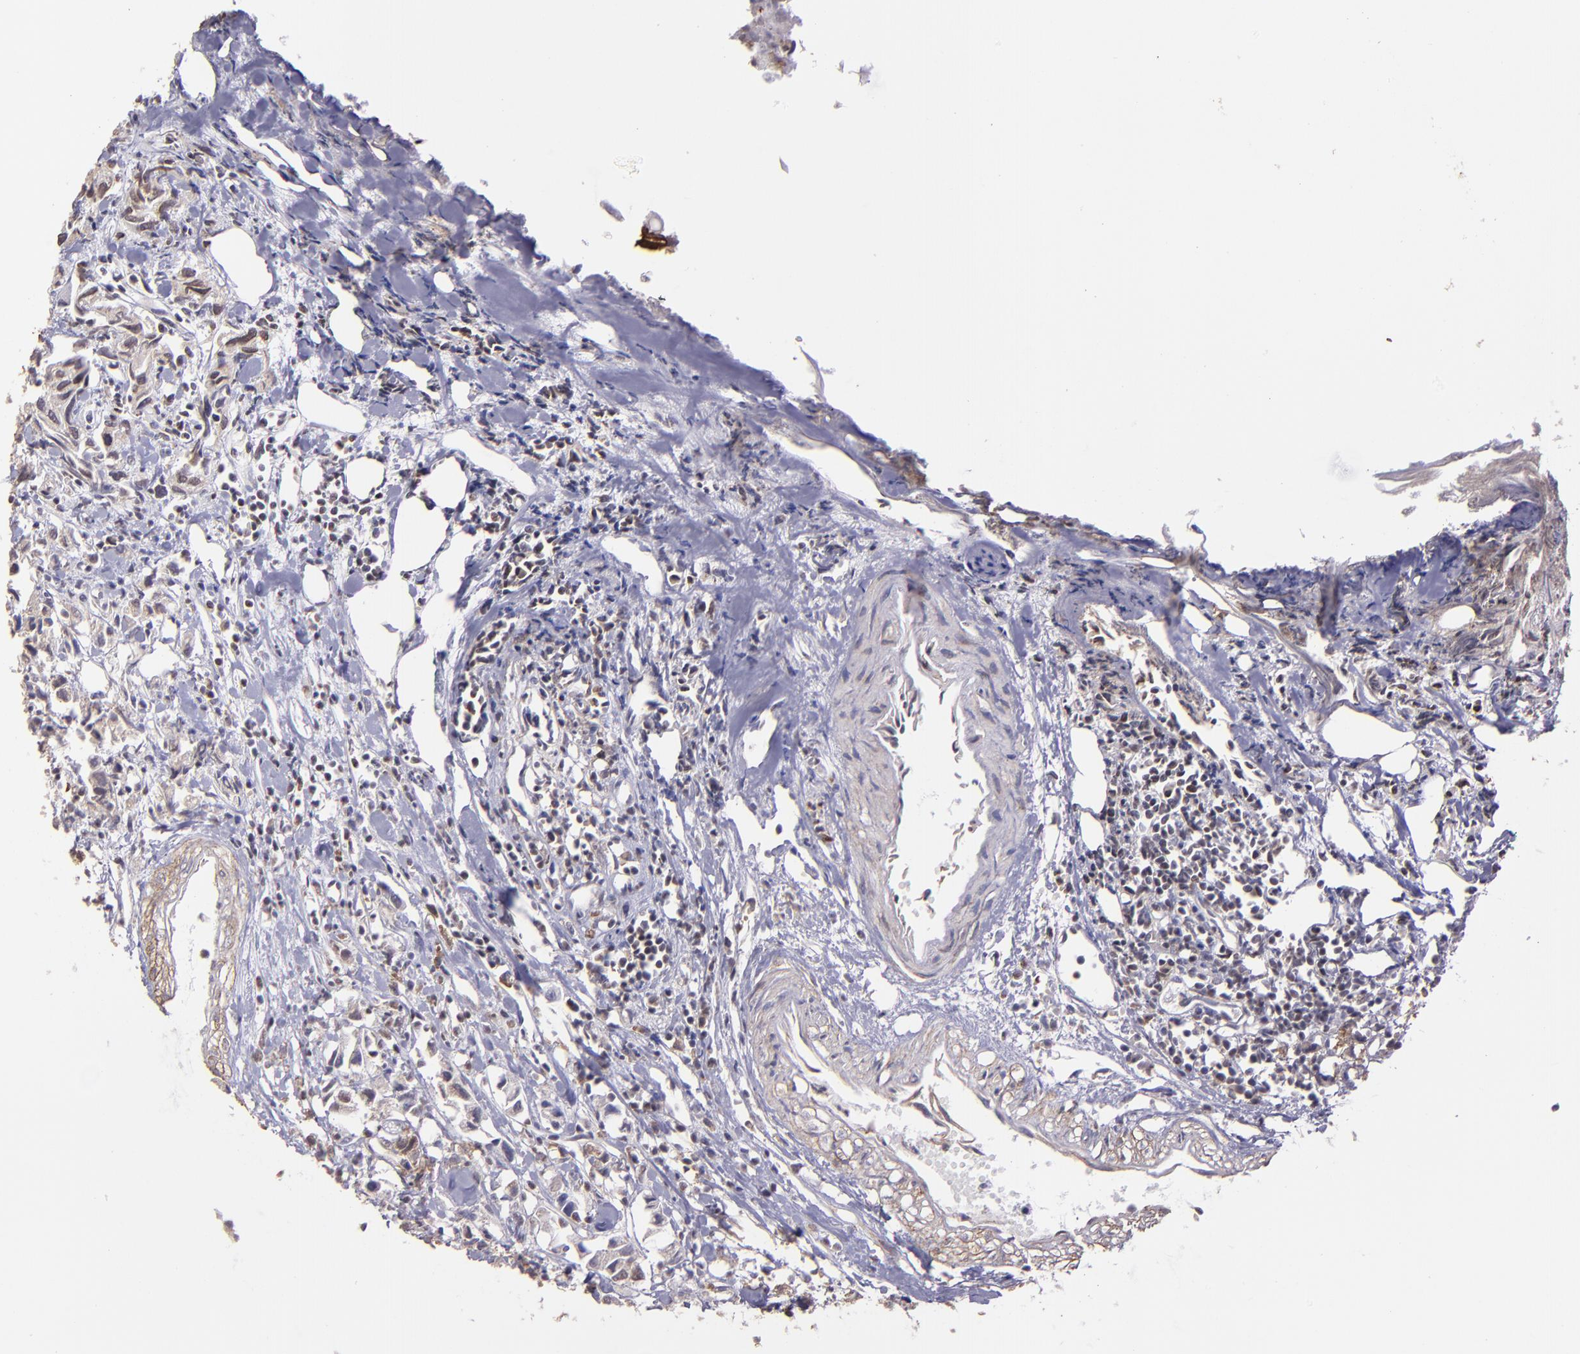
{"staining": {"intensity": "weak", "quantity": "25%-75%", "location": "nuclear"}, "tissue": "urothelial cancer", "cell_type": "Tumor cells", "image_type": "cancer", "snomed": [{"axis": "morphology", "description": "Urothelial carcinoma, High grade"}, {"axis": "topography", "description": "Urinary bladder"}], "caption": "IHC staining of urothelial cancer, which shows low levels of weak nuclear expression in about 25%-75% of tumor cells indicating weak nuclear protein staining. The staining was performed using DAB (3,3'-diaminobenzidine) (brown) for protein detection and nuclei were counterstained in hematoxylin (blue).", "gene": "ELF1", "patient": {"sex": "female", "age": 75}}